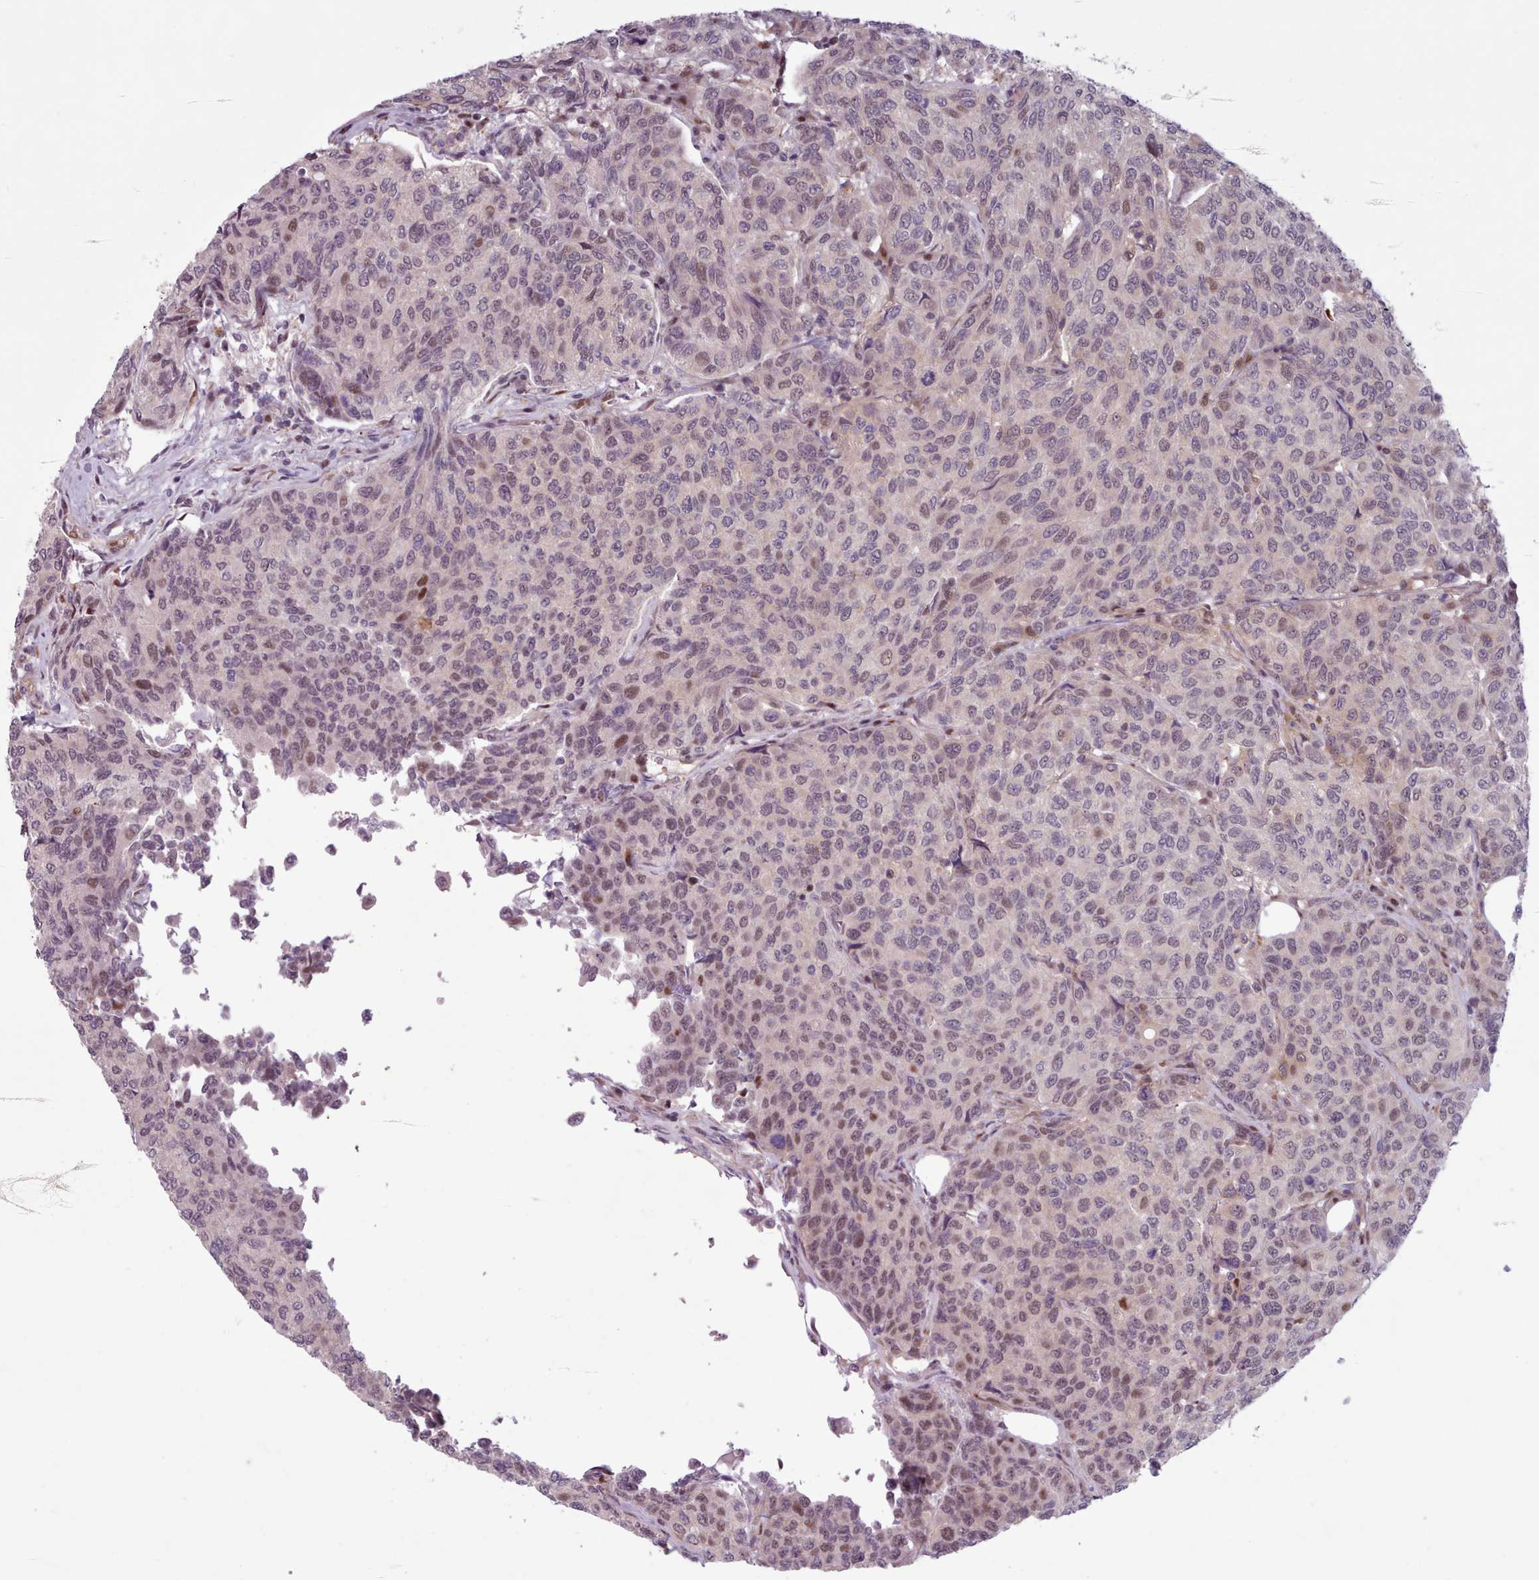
{"staining": {"intensity": "weak", "quantity": "25%-75%", "location": "nuclear"}, "tissue": "breast cancer", "cell_type": "Tumor cells", "image_type": "cancer", "snomed": [{"axis": "morphology", "description": "Duct carcinoma"}, {"axis": "topography", "description": "Breast"}], "caption": "Tumor cells display low levels of weak nuclear staining in approximately 25%-75% of cells in breast cancer (invasive ductal carcinoma).", "gene": "KBTBD7", "patient": {"sex": "female", "age": 55}}